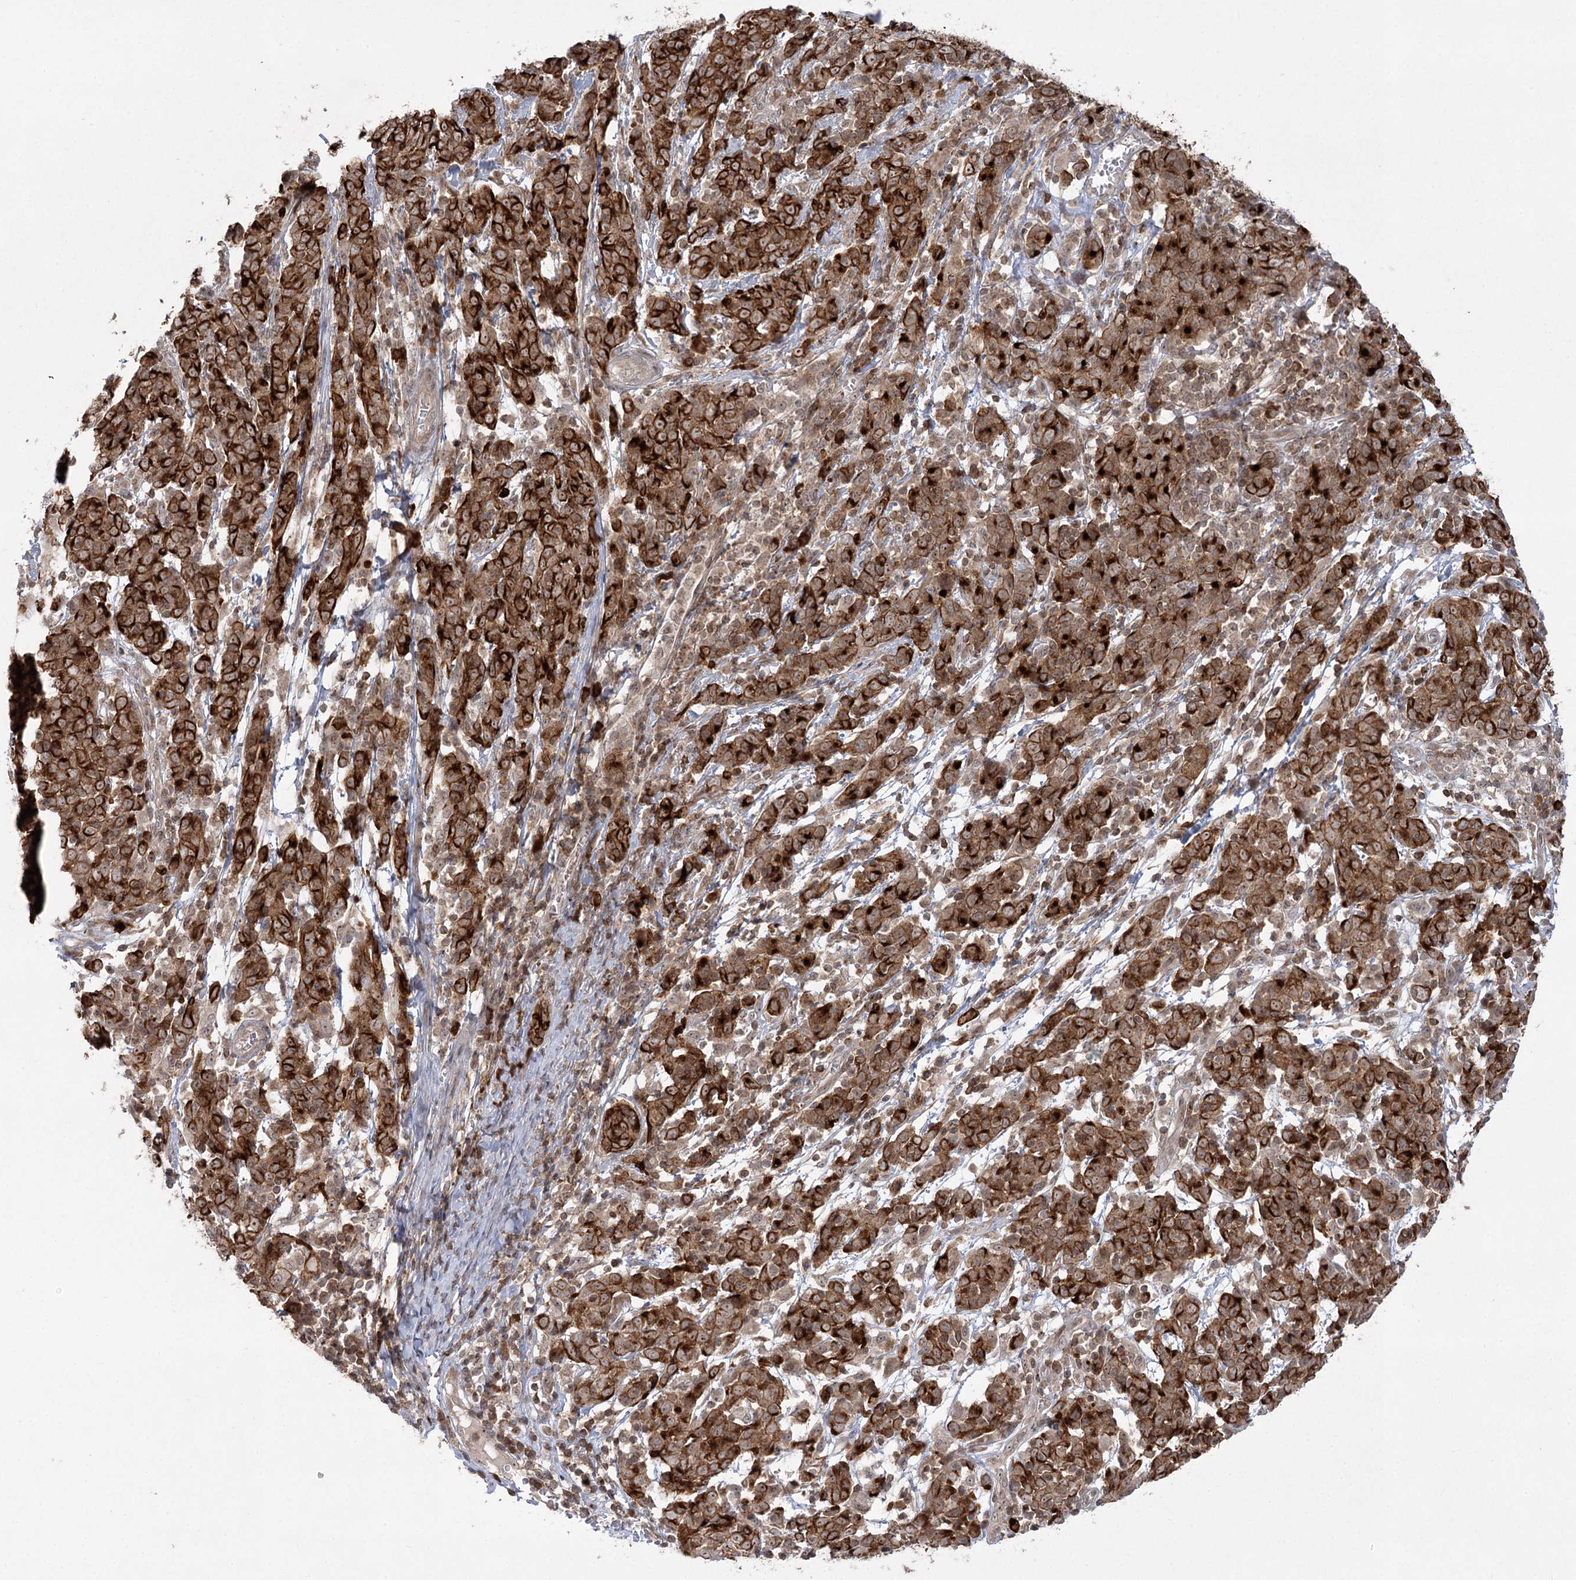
{"staining": {"intensity": "strong", "quantity": ">75%", "location": "cytoplasmic/membranous"}, "tissue": "cervical cancer", "cell_type": "Tumor cells", "image_type": "cancer", "snomed": [{"axis": "morphology", "description": "Squamous cell carcinoma, NOS"}, {"axis": "topography", "description": "Cervix"}], "caption": "A high-resolution photomicrograph shows immunohistochemistry staining of cervical squamous cell carcinoma, which exhibits strong cytoplasmic/membranous positivity in approximately >75% of tumor cells.", "gene": "SYTL1", "patient": {"sex": "female", "age": 67}}